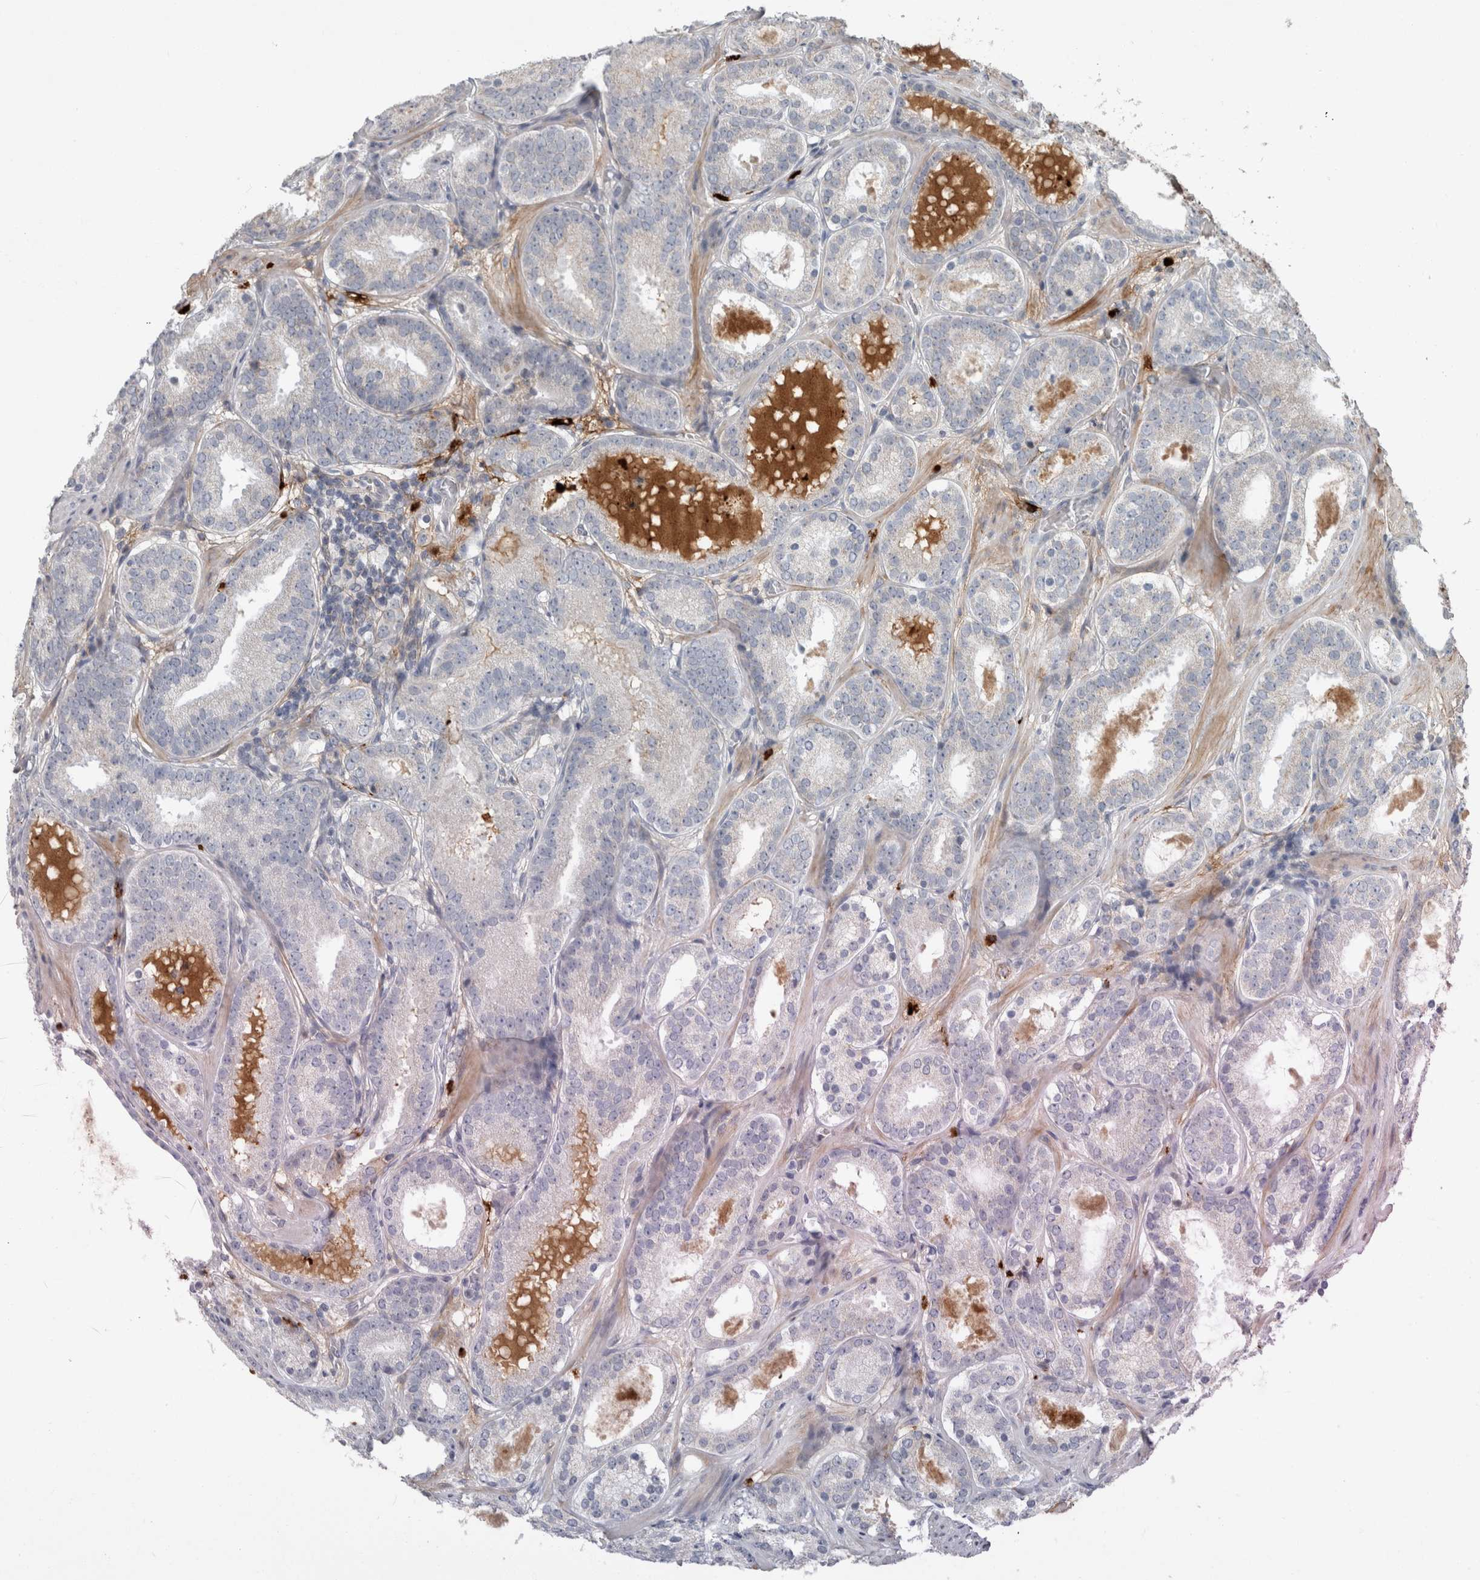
{"staining": {"intensity": "negative", "quantity": "none", "location": "none"}, "tissue": "prostate cancer", "cell_type": "Tumor cells", "image_type": "cancer", "snomed": [{"axis": "morphology", "description": "Adenocarcinoma, Low grade"}, {"axis": "topography", "description": "Prostate"}], "caption": "This is an IHC histopathology image of prostate cancer. There is no staining in tumor cells.", "gene": "FN1", "patient": {"sex": "male", "age": 69}}